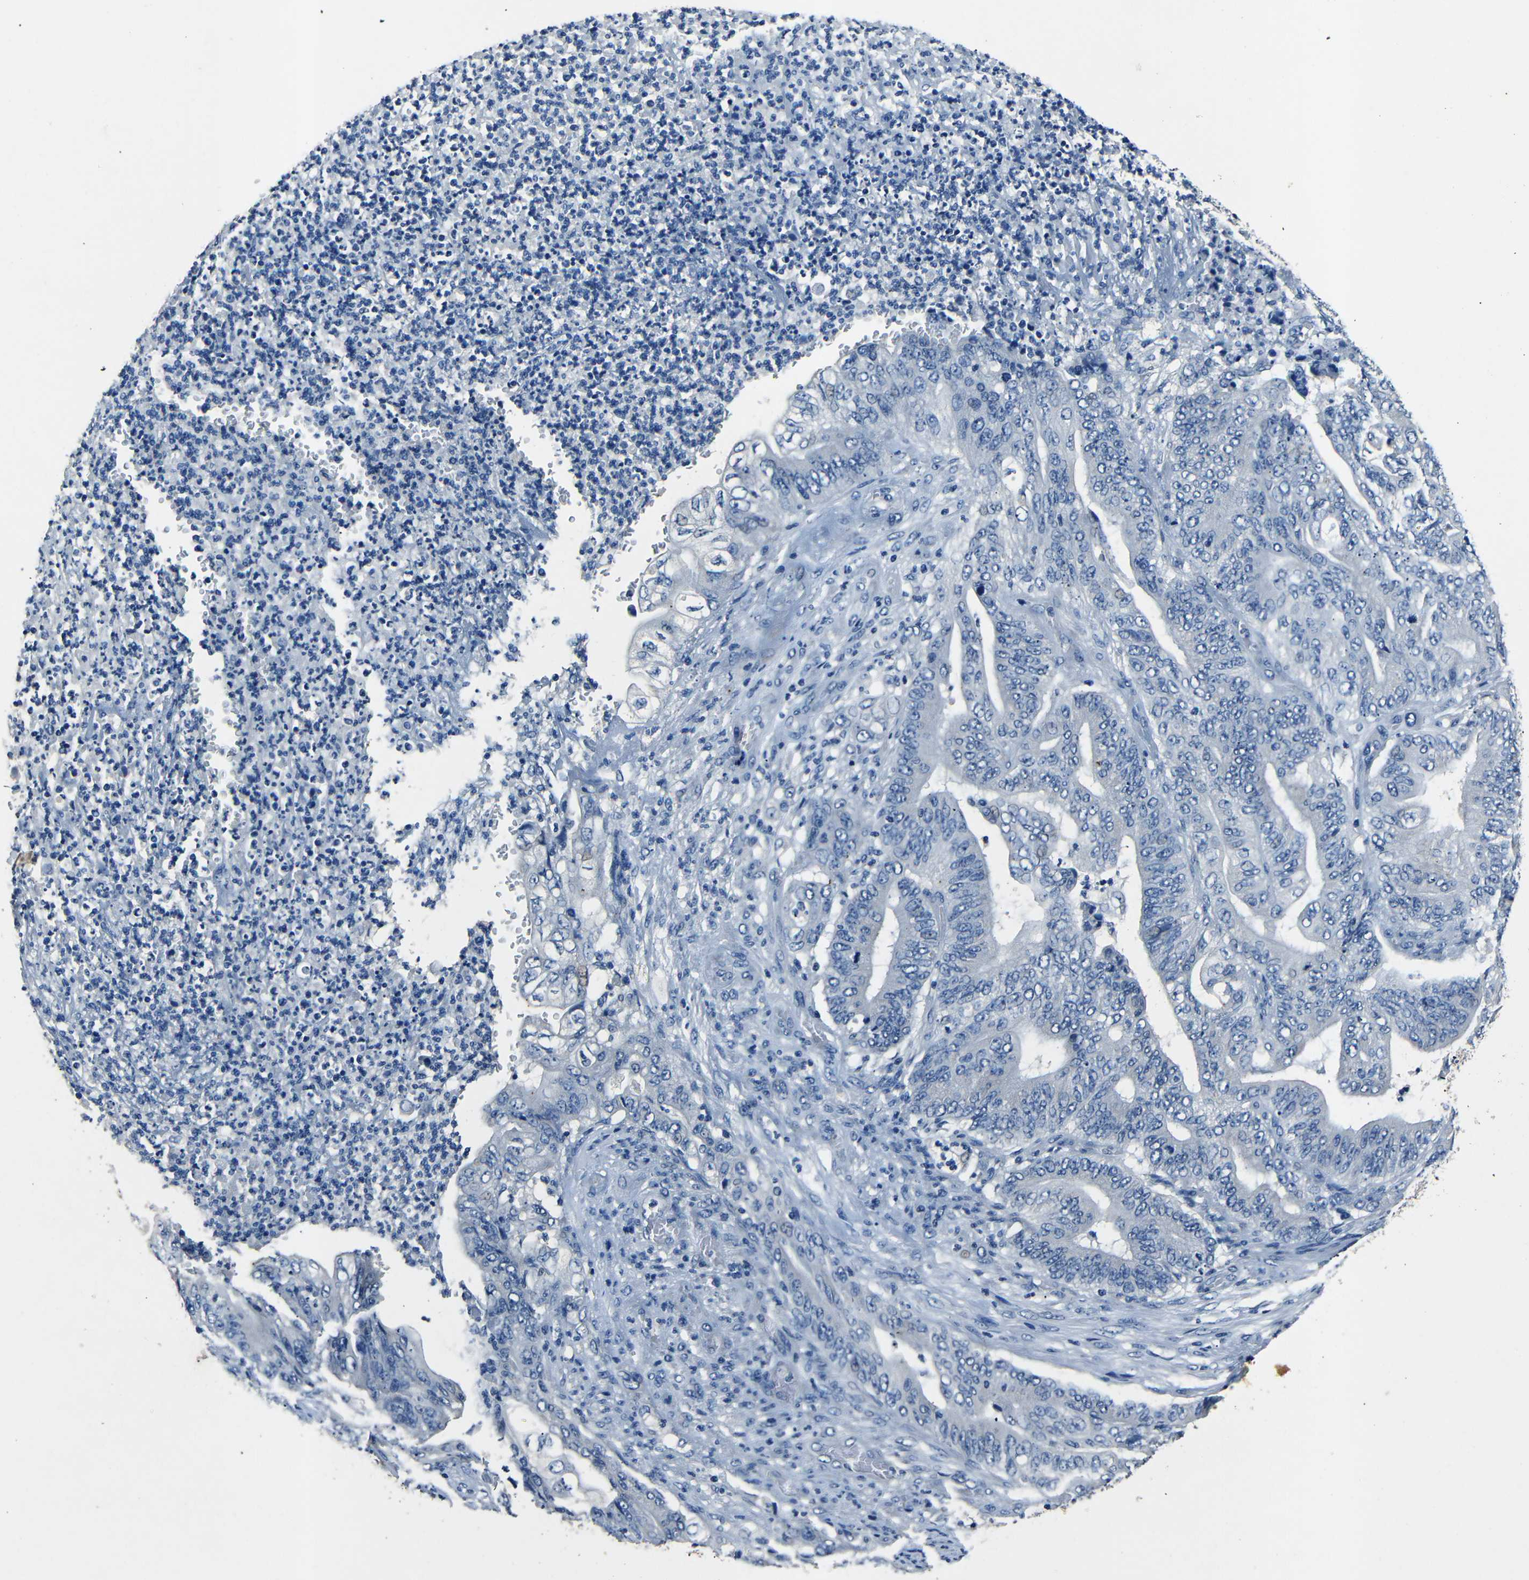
{"staining": {"intensity": "negative", "quantity": "none", "location": "none"}, "tissue": "stomach cancer", "cell_type": "Tumor cells", "image_type": "cancer", "snomed": [{"axis": "morphology", "description": "Adenocarcinoma, NOS"}, {"axis": "topography", "description": "Stomach"}], "caption": "Stomach cancer was stained to show a protein in brown. There is no significant staining in tumor cells.", "gene": "NCMAP", "patient": {"sex": "female", "age": 73}}